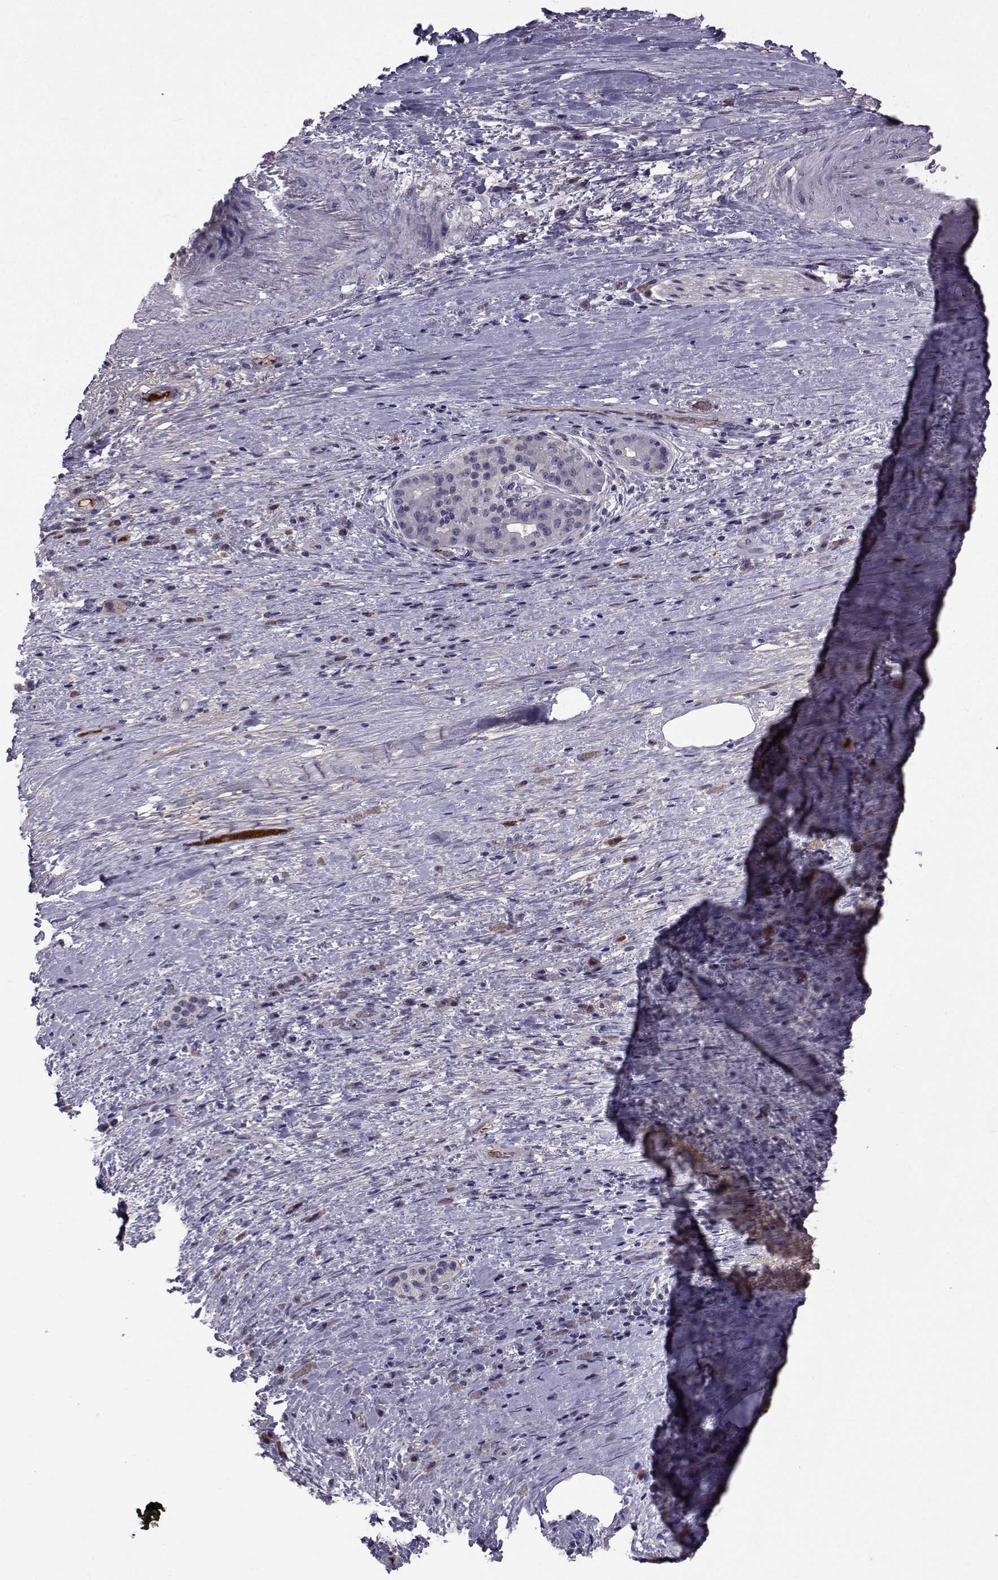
{"staining": {"intensity": "negative", "quantity": "none", "location": "none"}, "tissue": "pancreatic cancer", "cell_type": "Tumor cells", "image_type": "cancer", "snomed": [{"axis": "morphology", "description": "Adenocarcinoma, NOS"}, {"axis": "topography", "description": "Pancreas"}], "caption": "IHC photomicrograph of pancreatic cancer stained for a protein (brown), which exhibits no staining in tumor cells.", "gene": "TNFRSF11B", "patient": {"sex": "male", "age": 63}}